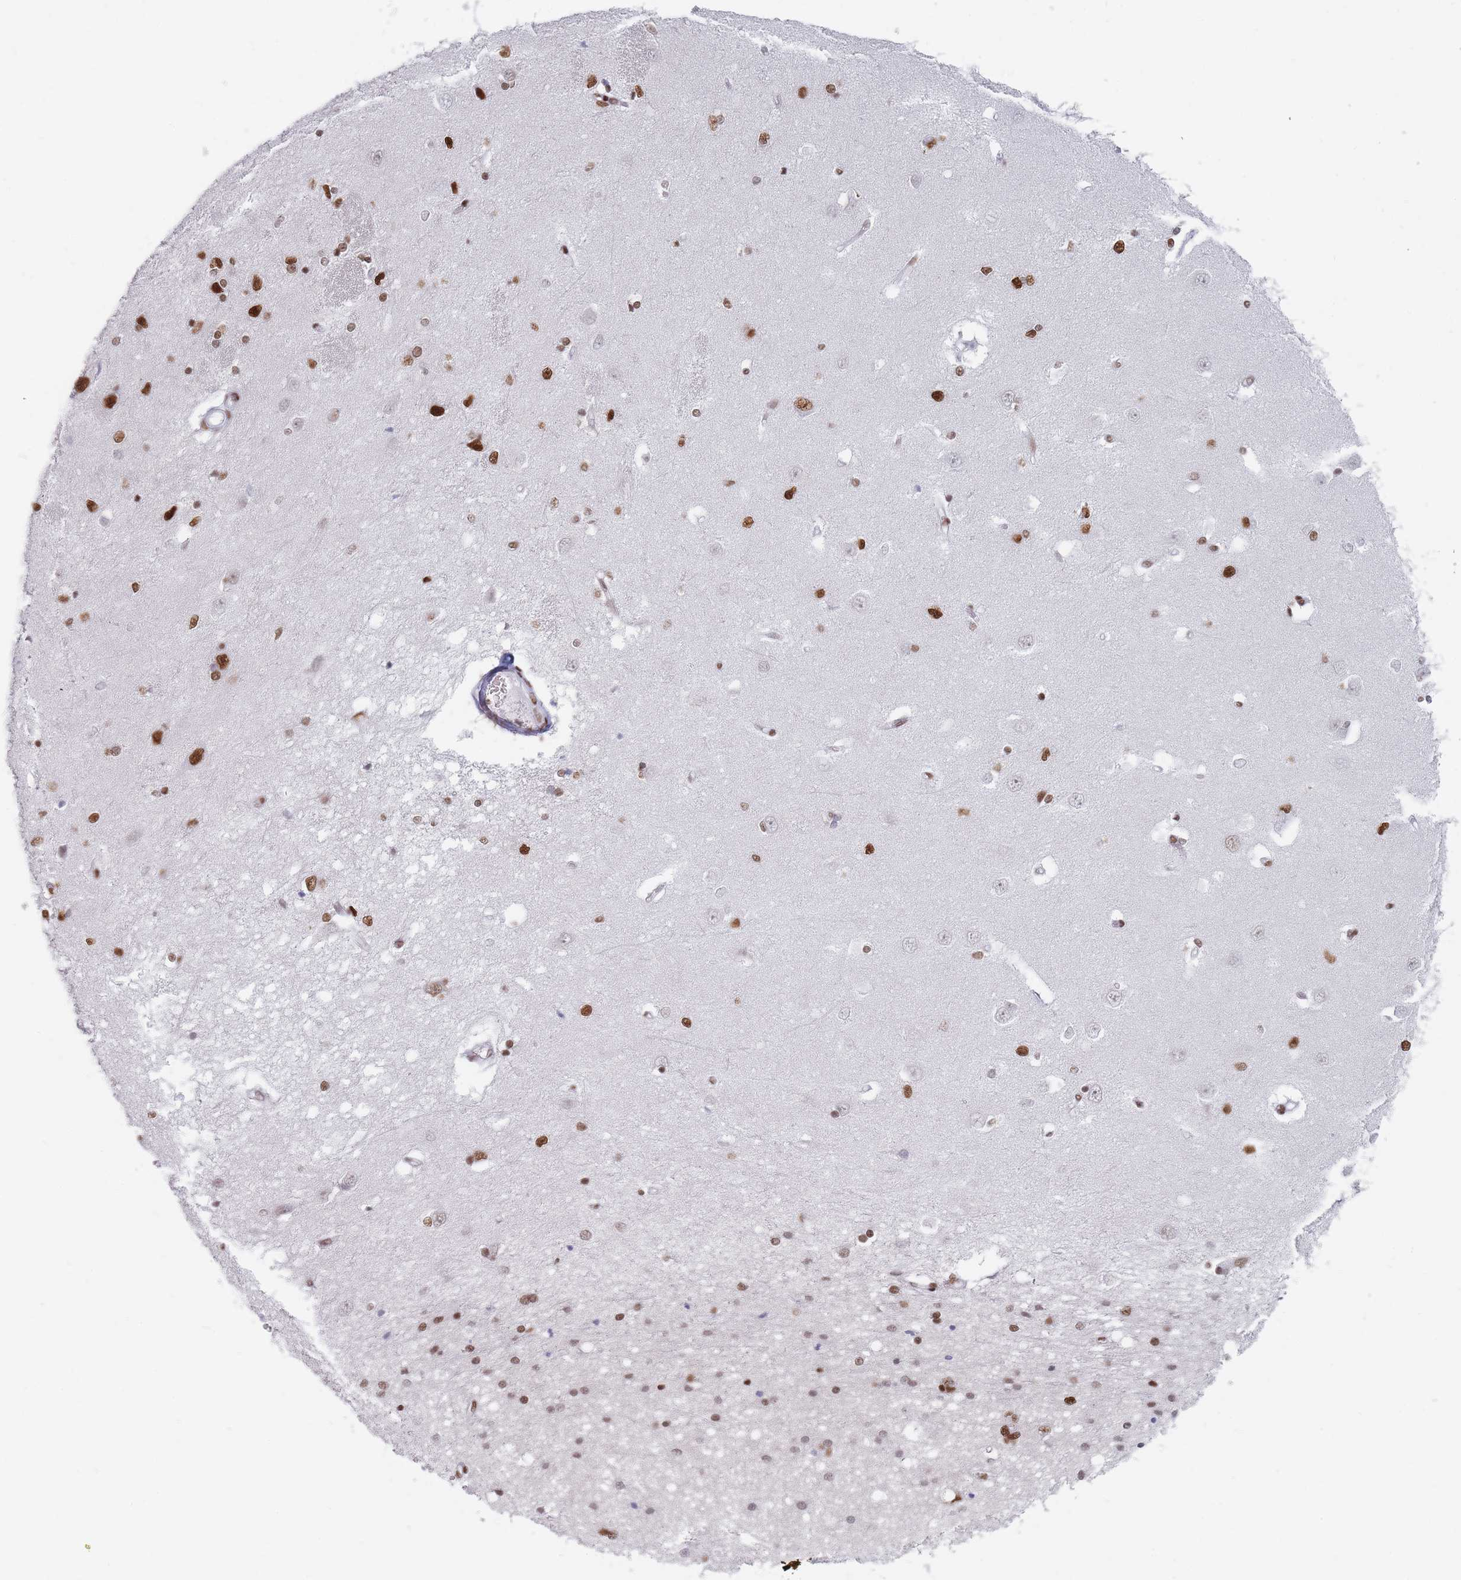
{"staining": {"intensity": "moderate", "quantity": ">75%", "location": "nuclear"}, "tissue": "caudate", "cell_type": "Glial cells", "image_type": "normal", "snomed": [{"axis": "morphology", "description": "Normal tissue, NOS"}, {"axis": "topography", "description": "Lateral ventricle wall"}], "caption": "IHC staining of benign caudate, which demonstrates medium levels of moderate nuclear positivity in about >75% of glial cells indicating moderate nuclear protein positivity. The staining was performed using DAB (brown) for protein detection and nuclei were counterstained in hematoxylin (blue).", "gene": "SAFB2", "patient": {"sex": "male", "age": 37}}